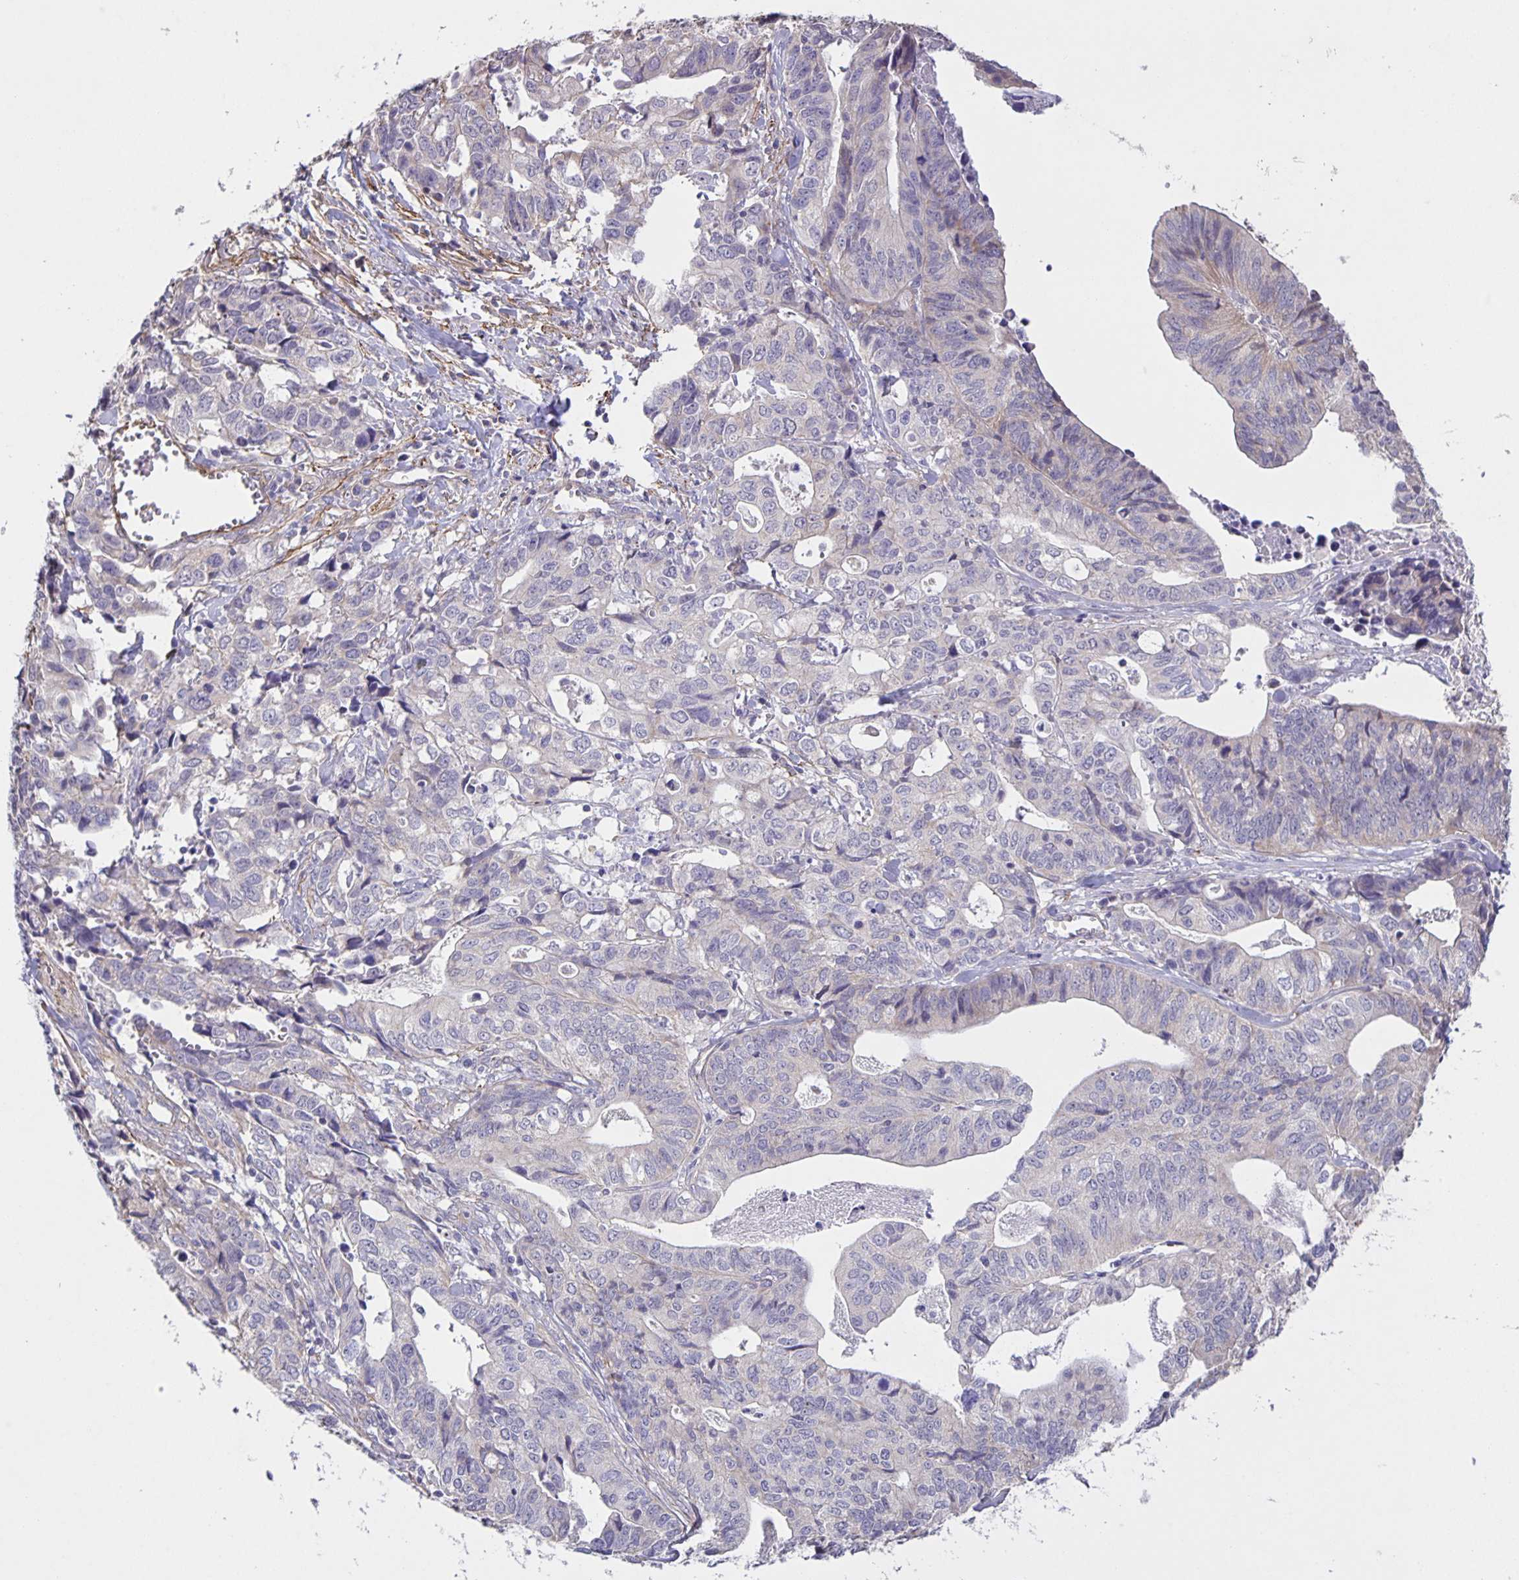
{"staining": {"intensity": "negative", "quantity": "none", "location": "none"}, "tissue": "stomach cancer", "cell_type": "Tumor cells", "image_type": "cancer", "snomed": [{"axis": "morphology", "description": "Adenocarcinoma, NOS"}, {"axis": "topography", "description": "Stomach, upper"}], "caption": "This is a photomicrograph of IHC staining of stomach cancer (adenocarcinoma), which shows no expression in tumor cells.", "gene": "SRCIN1", "patient": {"sex": "female", "age": 67}}